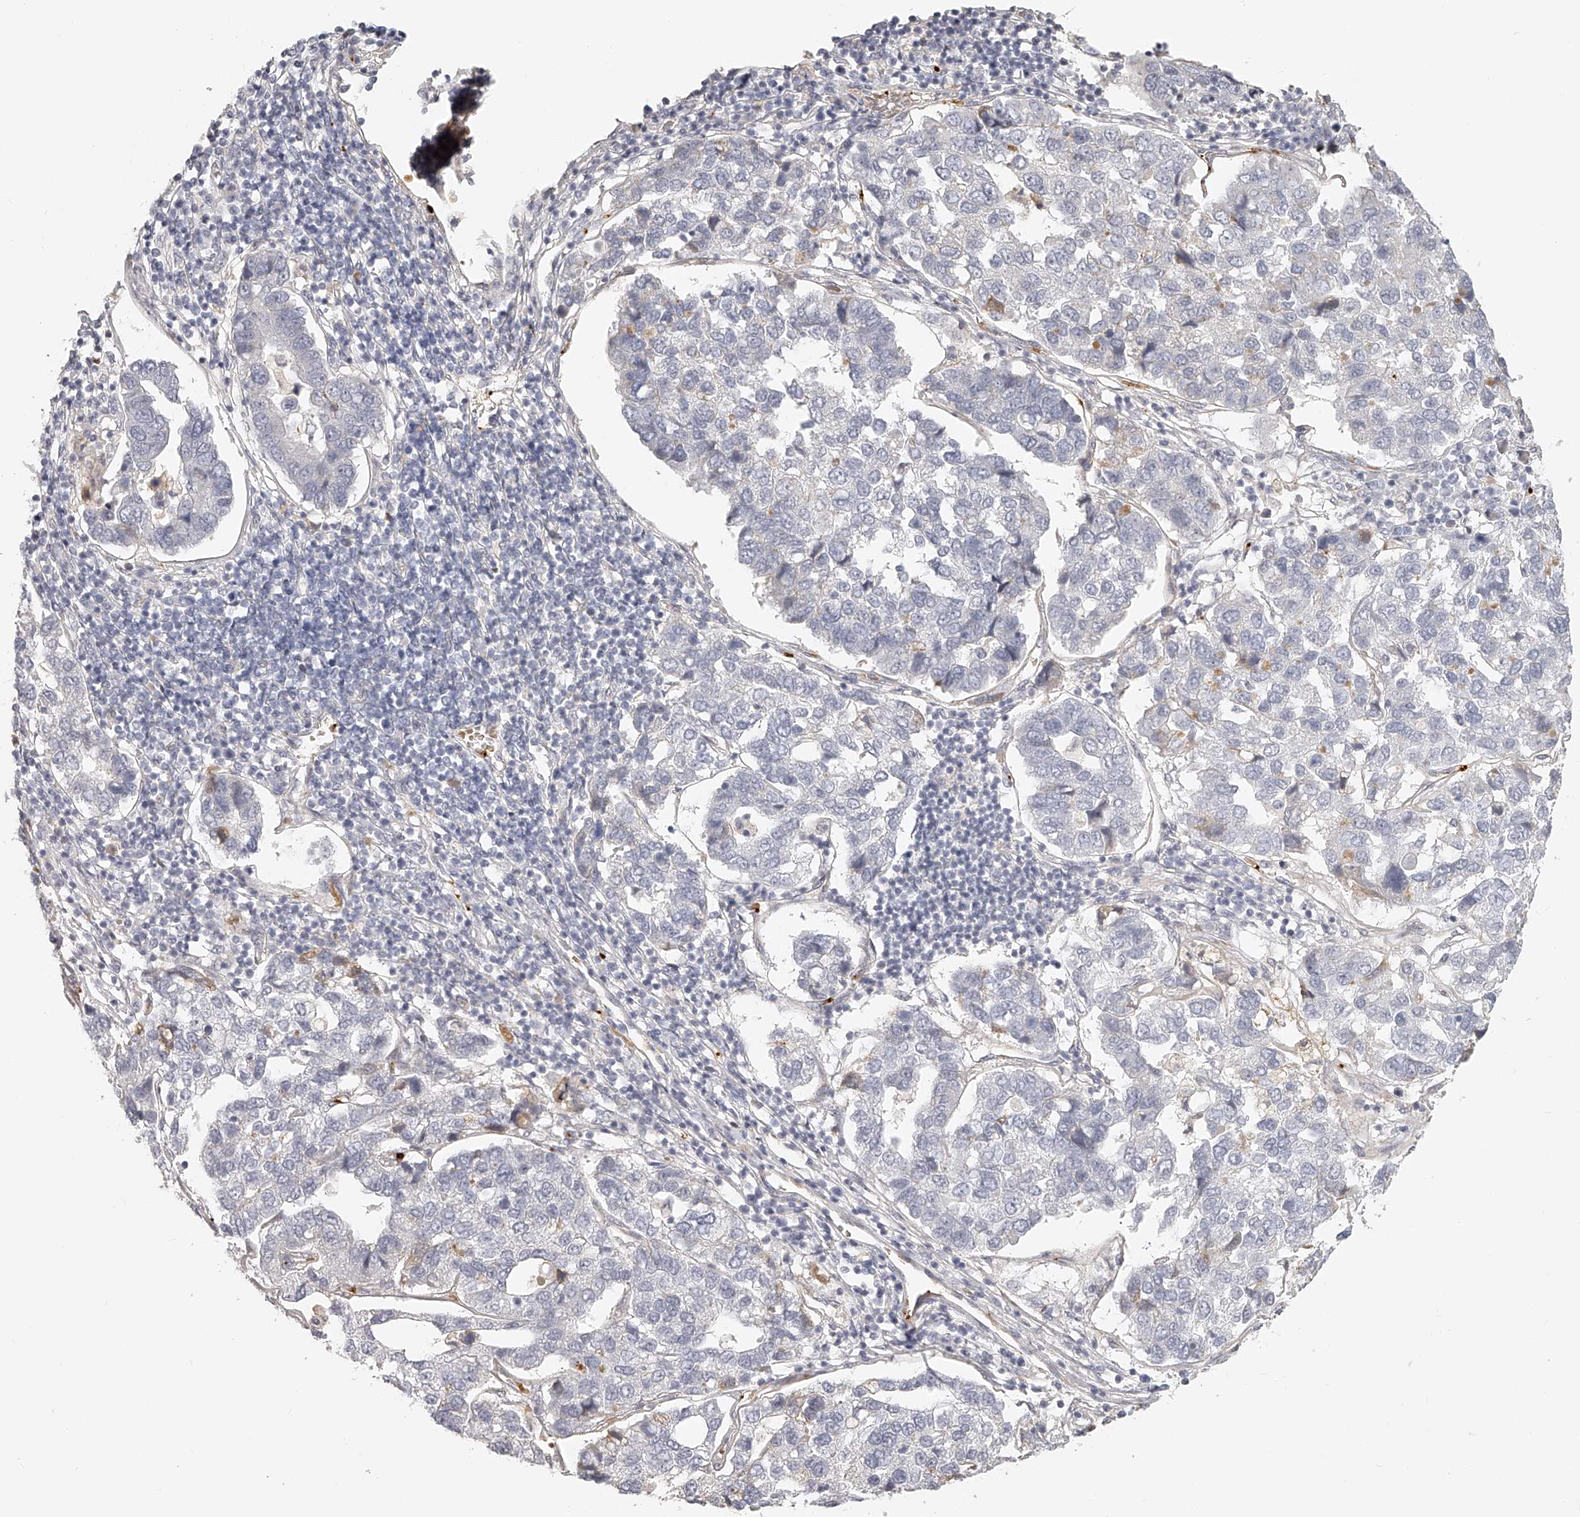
{"staining": {"intensity": "negative", "quantity": "none", "location": "none"}, "tissue": "pancreatic cancer", "cell_type": "Tumor cells", "image_type": "cancer", "snomed": [{"axis": "morphology", "description": "Adenocarcinoma, NOS"}, {"axis": "topography", "description": "Pancreas"}], "caption": "Protein analysis of adenocarcinoma (pancreatic) displays no significant expression in tumor cells.", "gene": "ITGB3", "patient": {"sex": "female", "age": 61}}